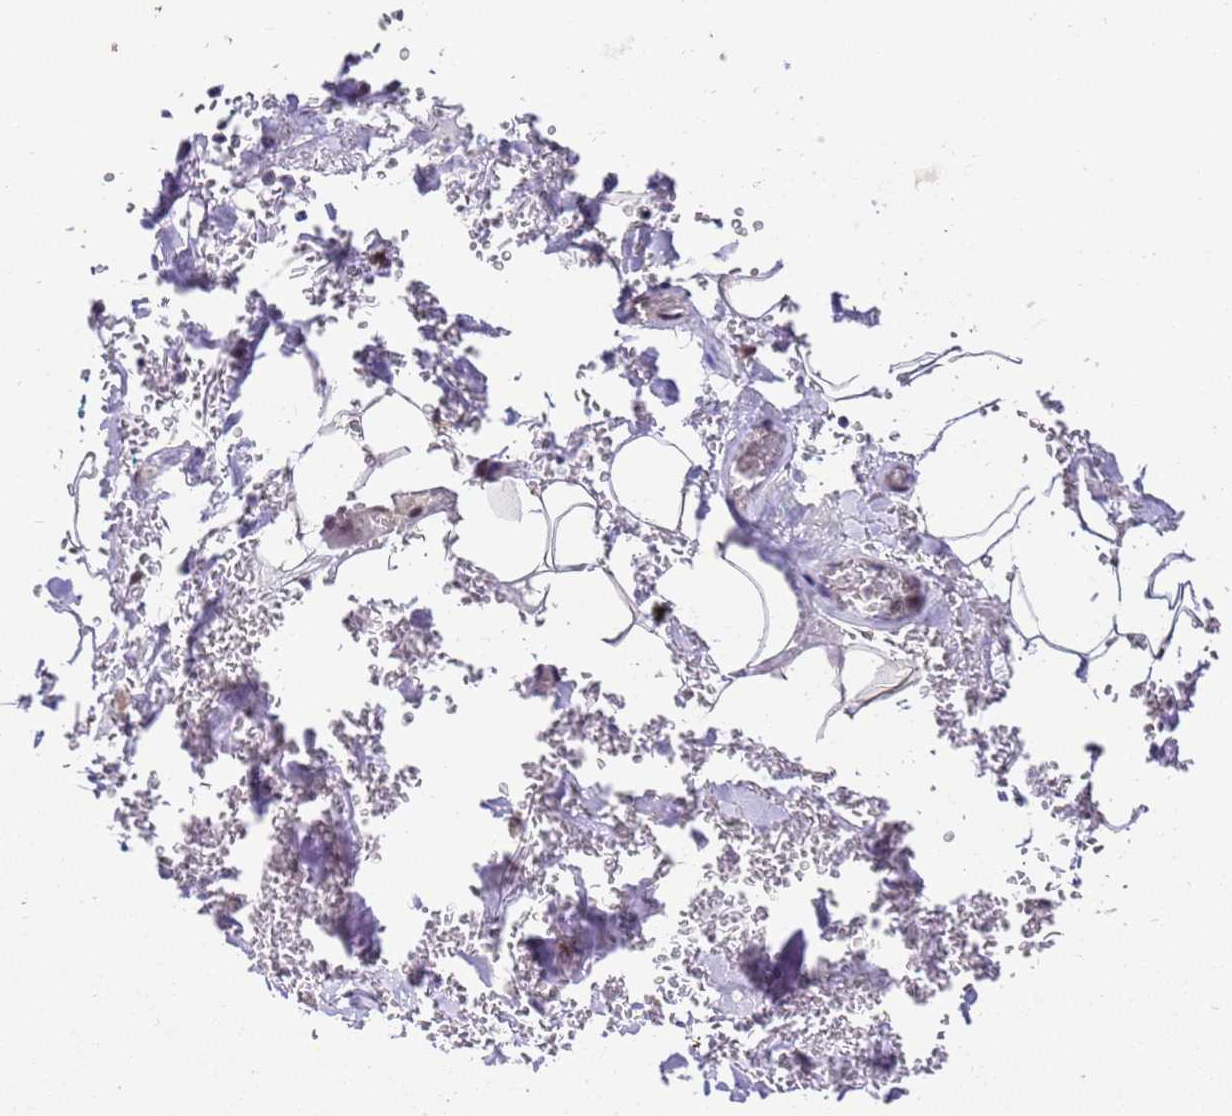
{"staining": {"intensity": "negative", "quantity": "none", "location": "none"}, "tissue": "adipose tissue", "cell_type": "Adipocytes", "image_type": "normal", "snomed": [{"axis": "morphology", "description": "Normal tissue, NOS"}, {"axis": "topography", "description": "Lymph node"}, {"axis": "topography", "description": "Bronchus"}], "caption": "Adipocytes are negative for brown protein staining in normal adipose tissue. (Stains: DAB (3,3'-diaminobenzidine) IHC with hematoxylin counter stain, Microscopy: brightfield microscopy at high magnification).", "gene": "SMN1", "patient": {"sex": "male", "age": 63}}